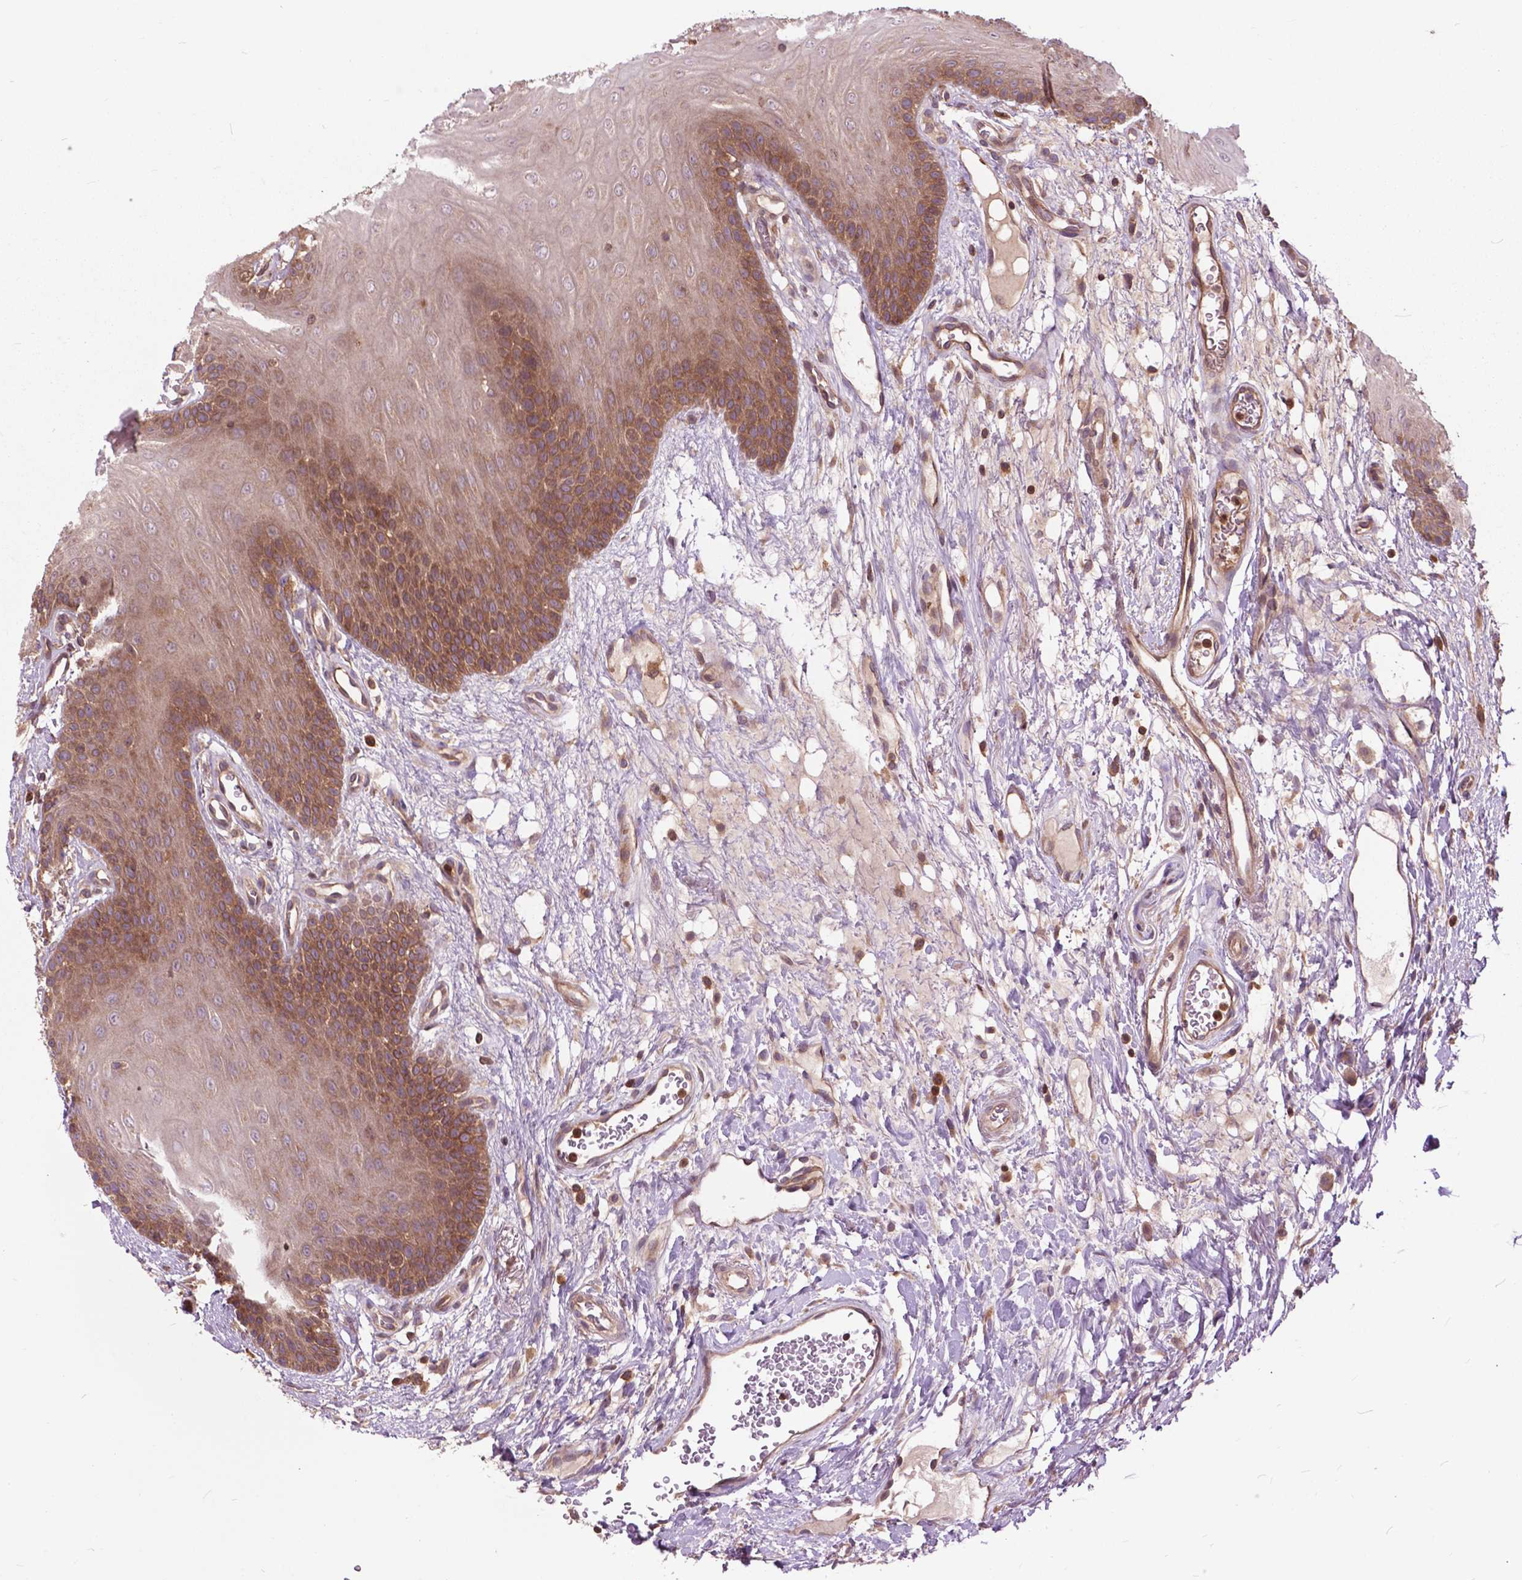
{"staining": {"intensity": "moderate", "quantity": "25%-75%", "location": "cytoplasmic/membranous"}, "tissue": "oral mucosa", "cell_type": "Squamous epithelial cells", "image_type": "normal", "snomed": [{"axis": "morphology", "description": "Normal tissue, NOS"}, {"axis": "morphology", "description": "Squamous cell carcinoma, NOS"}, {"axis": "topography", "description": "Oral tissue"}, {"axis": "topography", "description": "Head-Neck"}], "caption": "Human oral mucosa stained with a protein marker exhibits moderate staining in squamous epithelial cells.", "gene": "ARAF", "patient": {"sex": "male", "age": 78}}